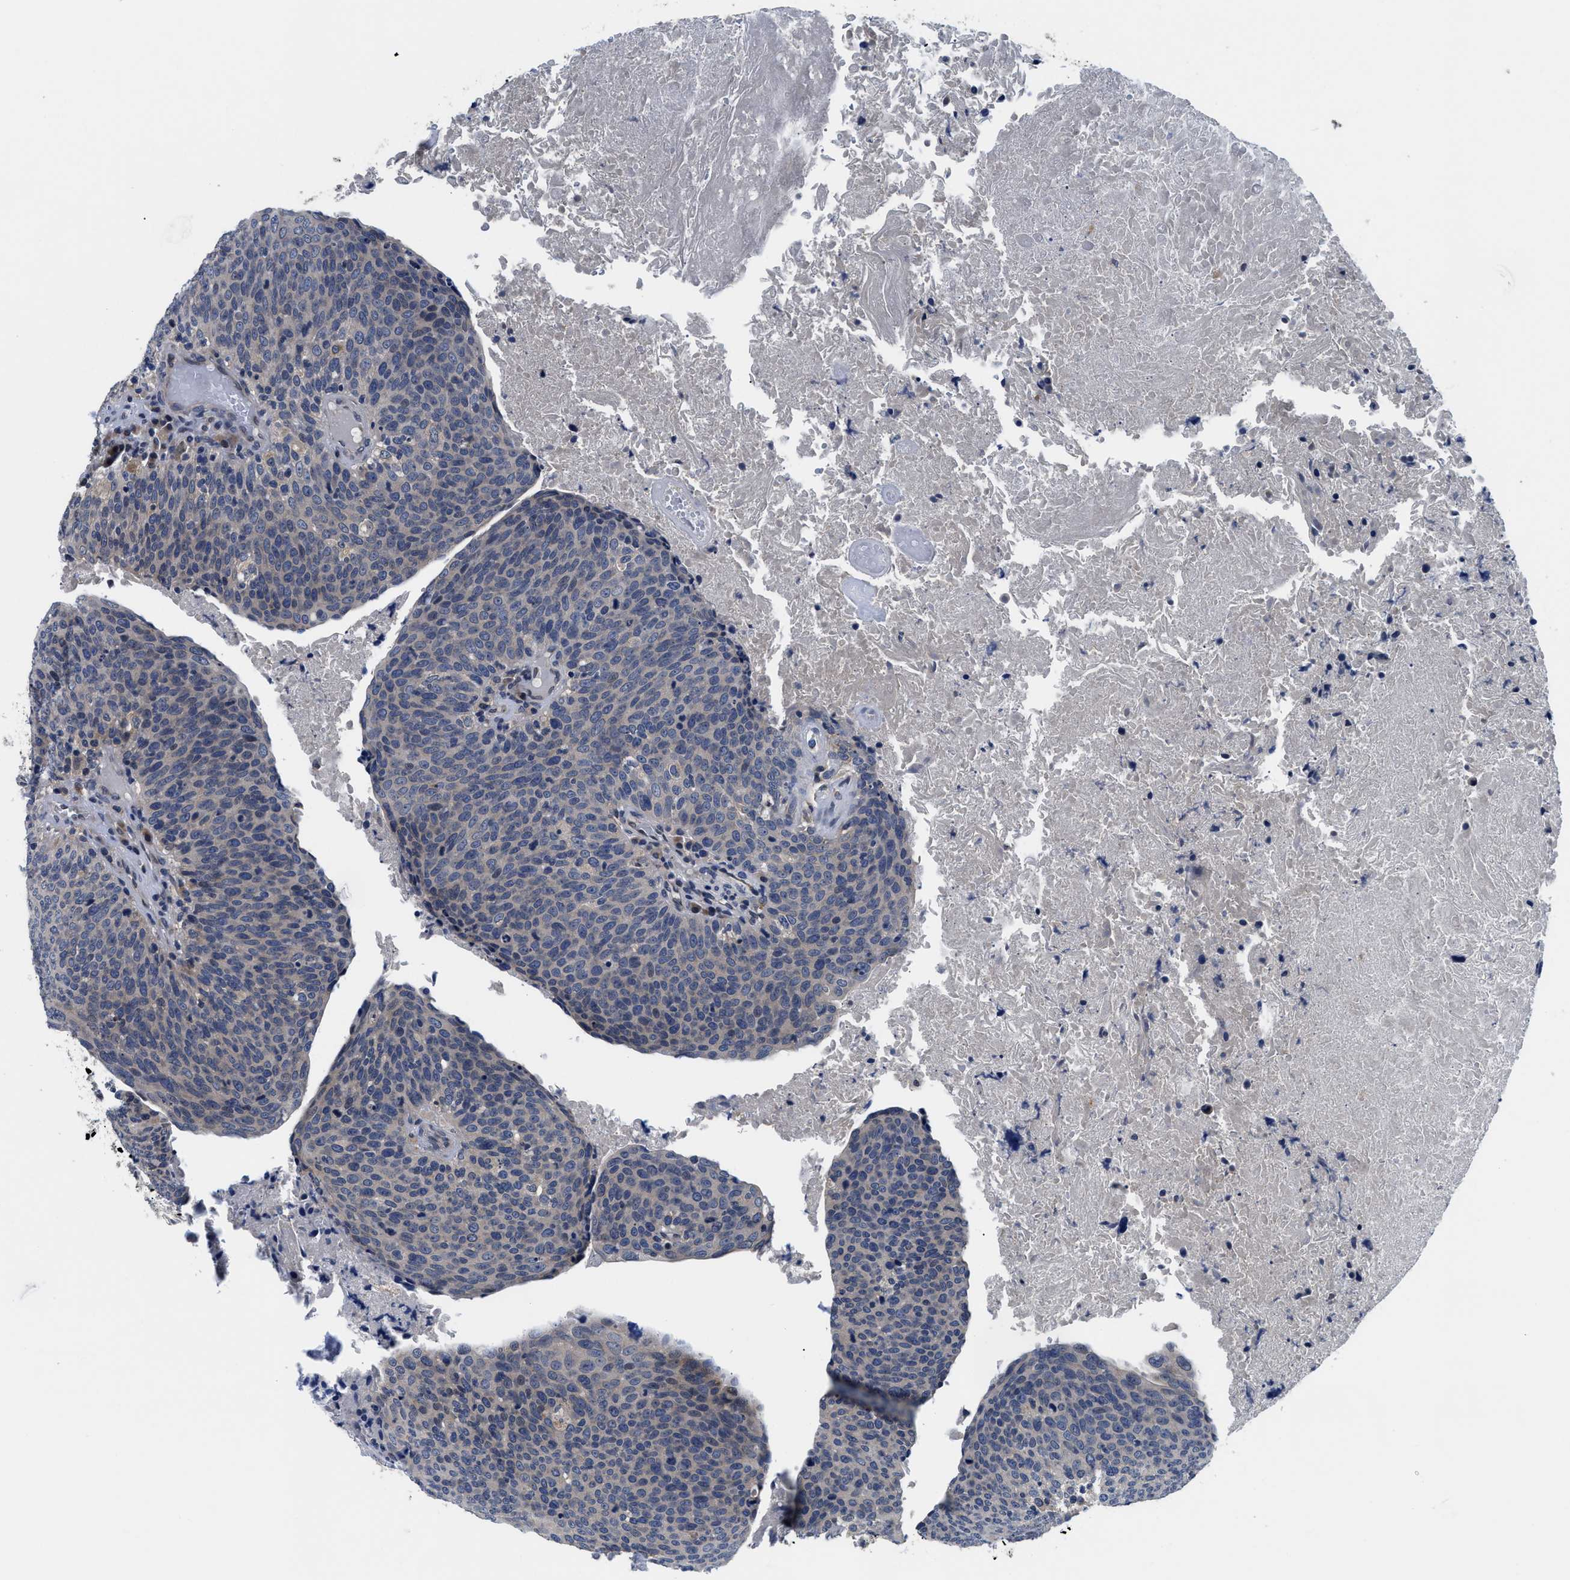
{"staining": {"intensity": "negative", "quantity": "none", "location": "none"}, "tissue": "head and neck cancer", "cell_type": "Tumor cells", "image_type": "cancer", "snomed": [{"axis": "morphology", "description": "Squamous cell carcinoma, NOS"}, {"axis": "morphology", "description": "Squamous cell carcinoma, metastatic, NOS"}, {"axis": "topography", "description": "Lymph node"}, {"axis": "topography", "description": "Head-Neck"}], "caption": "Immunohistochemistry (IHC) micrograph of head and neck cancer (squamous cell carcinoma) stained for a protein (brown), which exhibits no staining in tumor cells. The staining is performed using DAB (3,3'-diaminobenzidine) brown chromogen with nuclei counter-stained in using hematoxylin.", "gene": "SNX10", "patient": {"sex": "male", "age": 62}}